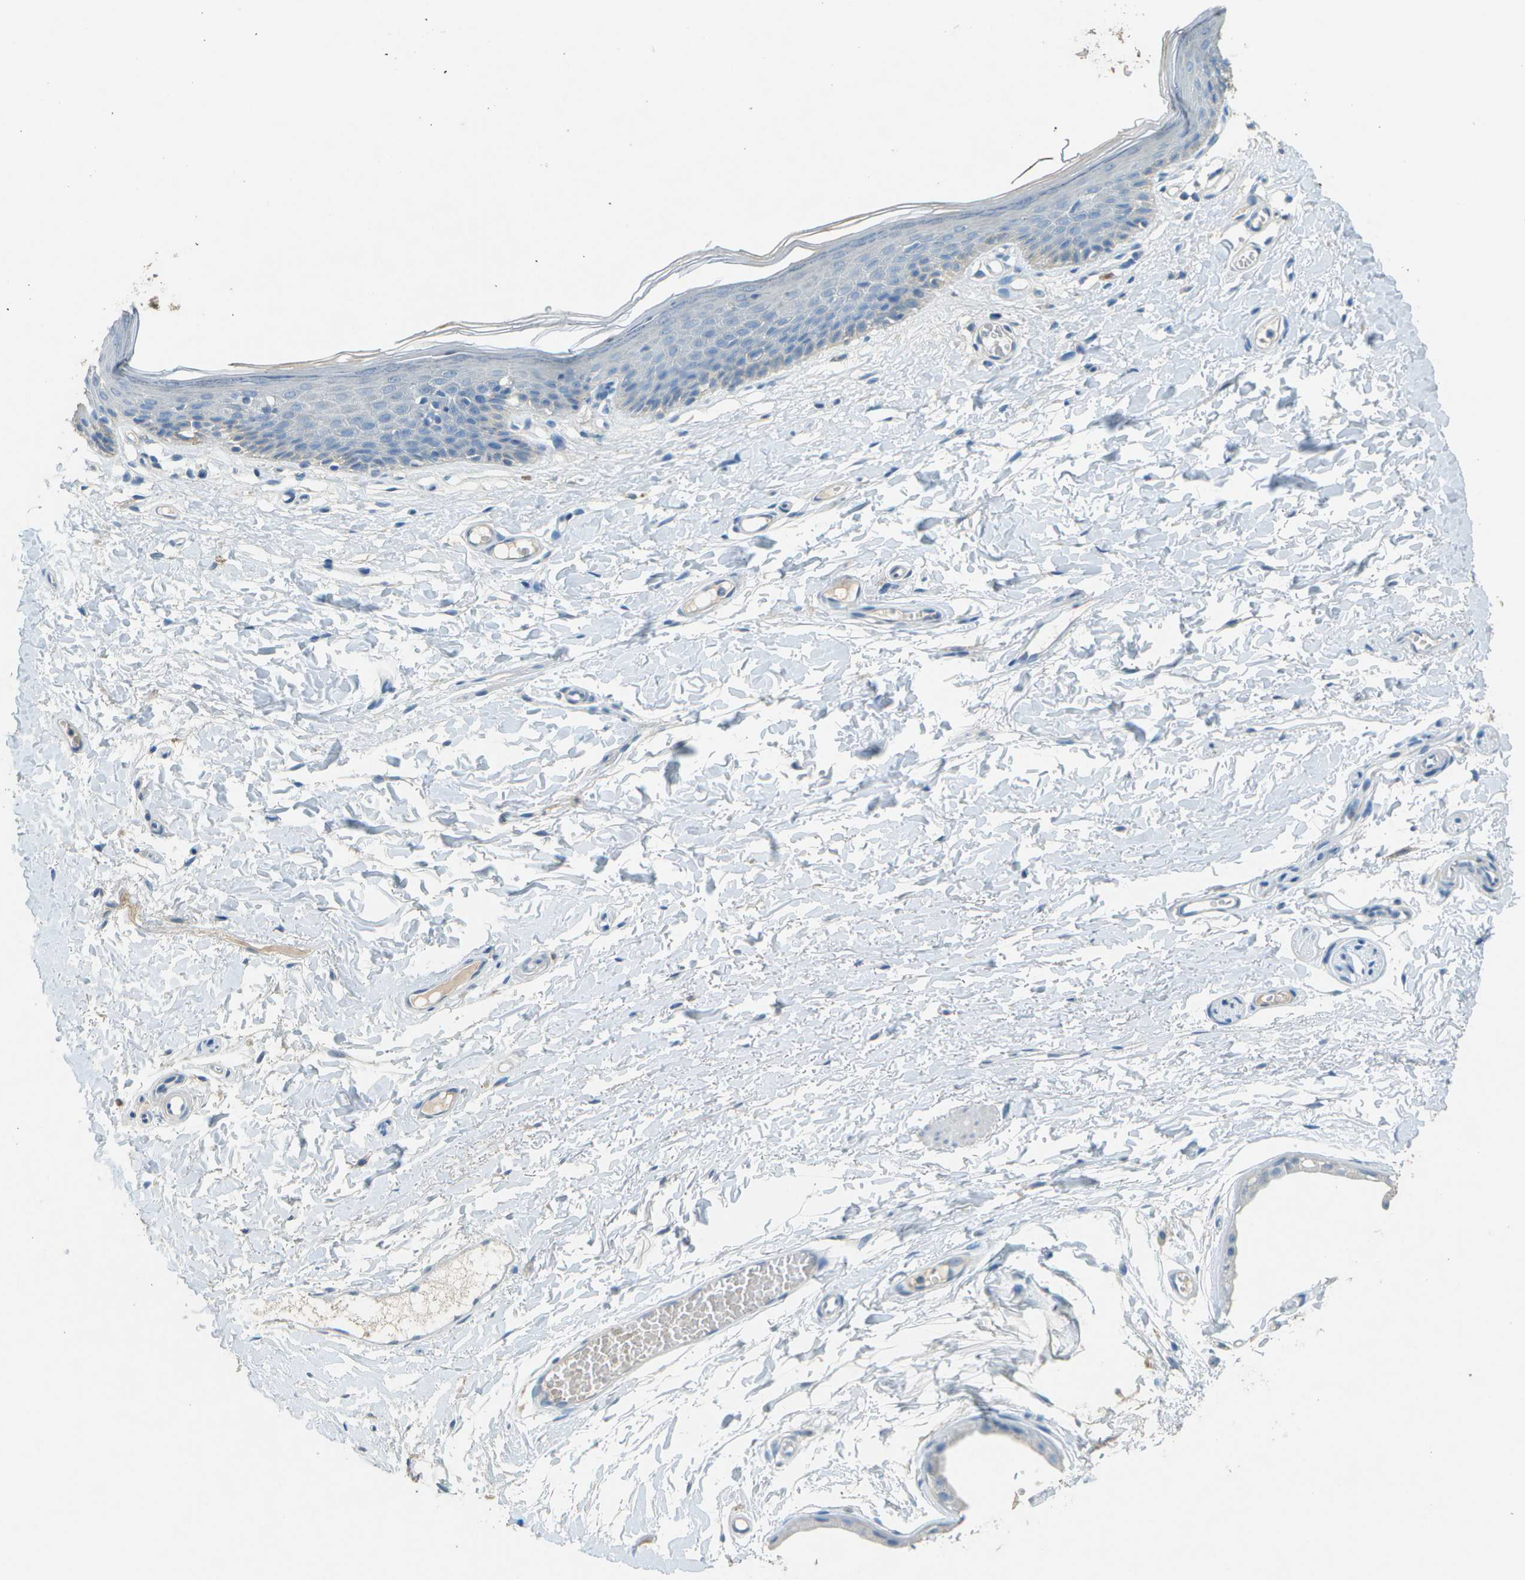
{"staining": {"intensity": "negative", "quantity": "none", "location": "none"}, "tissue": "skin", "cell_type": "Epidermal cells", "image_type": "normal", "snomed": [{"axis": "morphology", "description": "Normal tissue, NOS"}, {"axis": "topography", "description": "Vulva"}], "caption": "Immunohistochemistry (IHC) photomicrograph of unremarkable skin: skin stained with DAB (3,3'-diaminobenzidine) reveals no significant protein expression in epidermal cells. (DAB immunohistochemistry, high magnification).", "gene": "LGI2", "patient": {"sex": "female", "age": 54}}